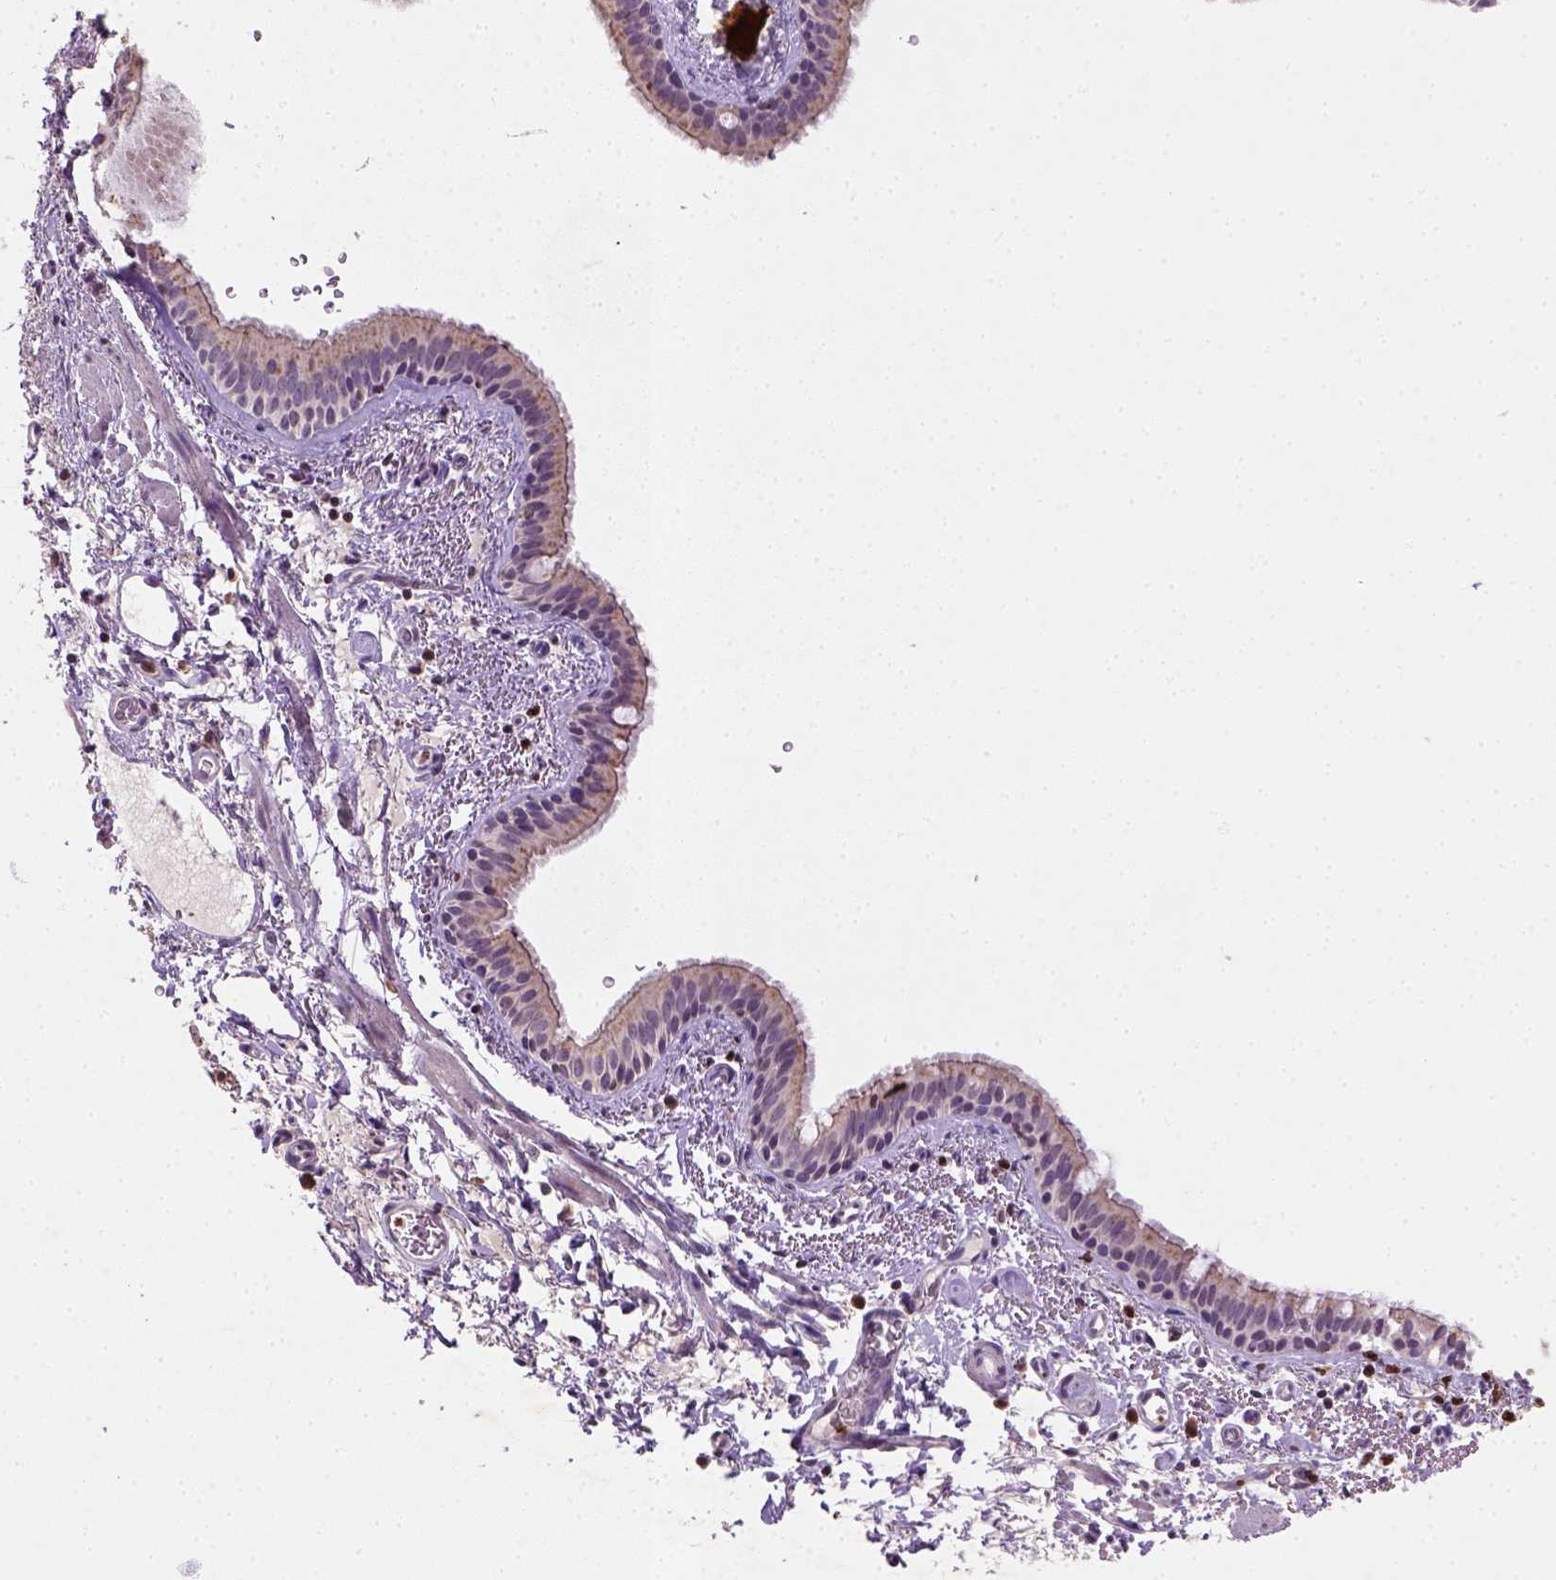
{"staining": {"intensity": "weak", "quantity": "25%-75%", "location": "cytoplasmic/membranous"}, "tissue": "bronchus", "cell_type": "Respiratory epithelial cells", "image_type": "normal", "snomed": [{"axis": "morphology", "description": "Normal tissue, NOS"}, {"axis": "topography", "description": "Bronchus"}], "caption": "Protein expression analysis of benign human bronchus reveals weak cytoplasmic/membranous expression in about 25%-75% of respiratory epithelial cells.", "gene": "NUDT3", "patient": {"sex": "female", "age": 61}}